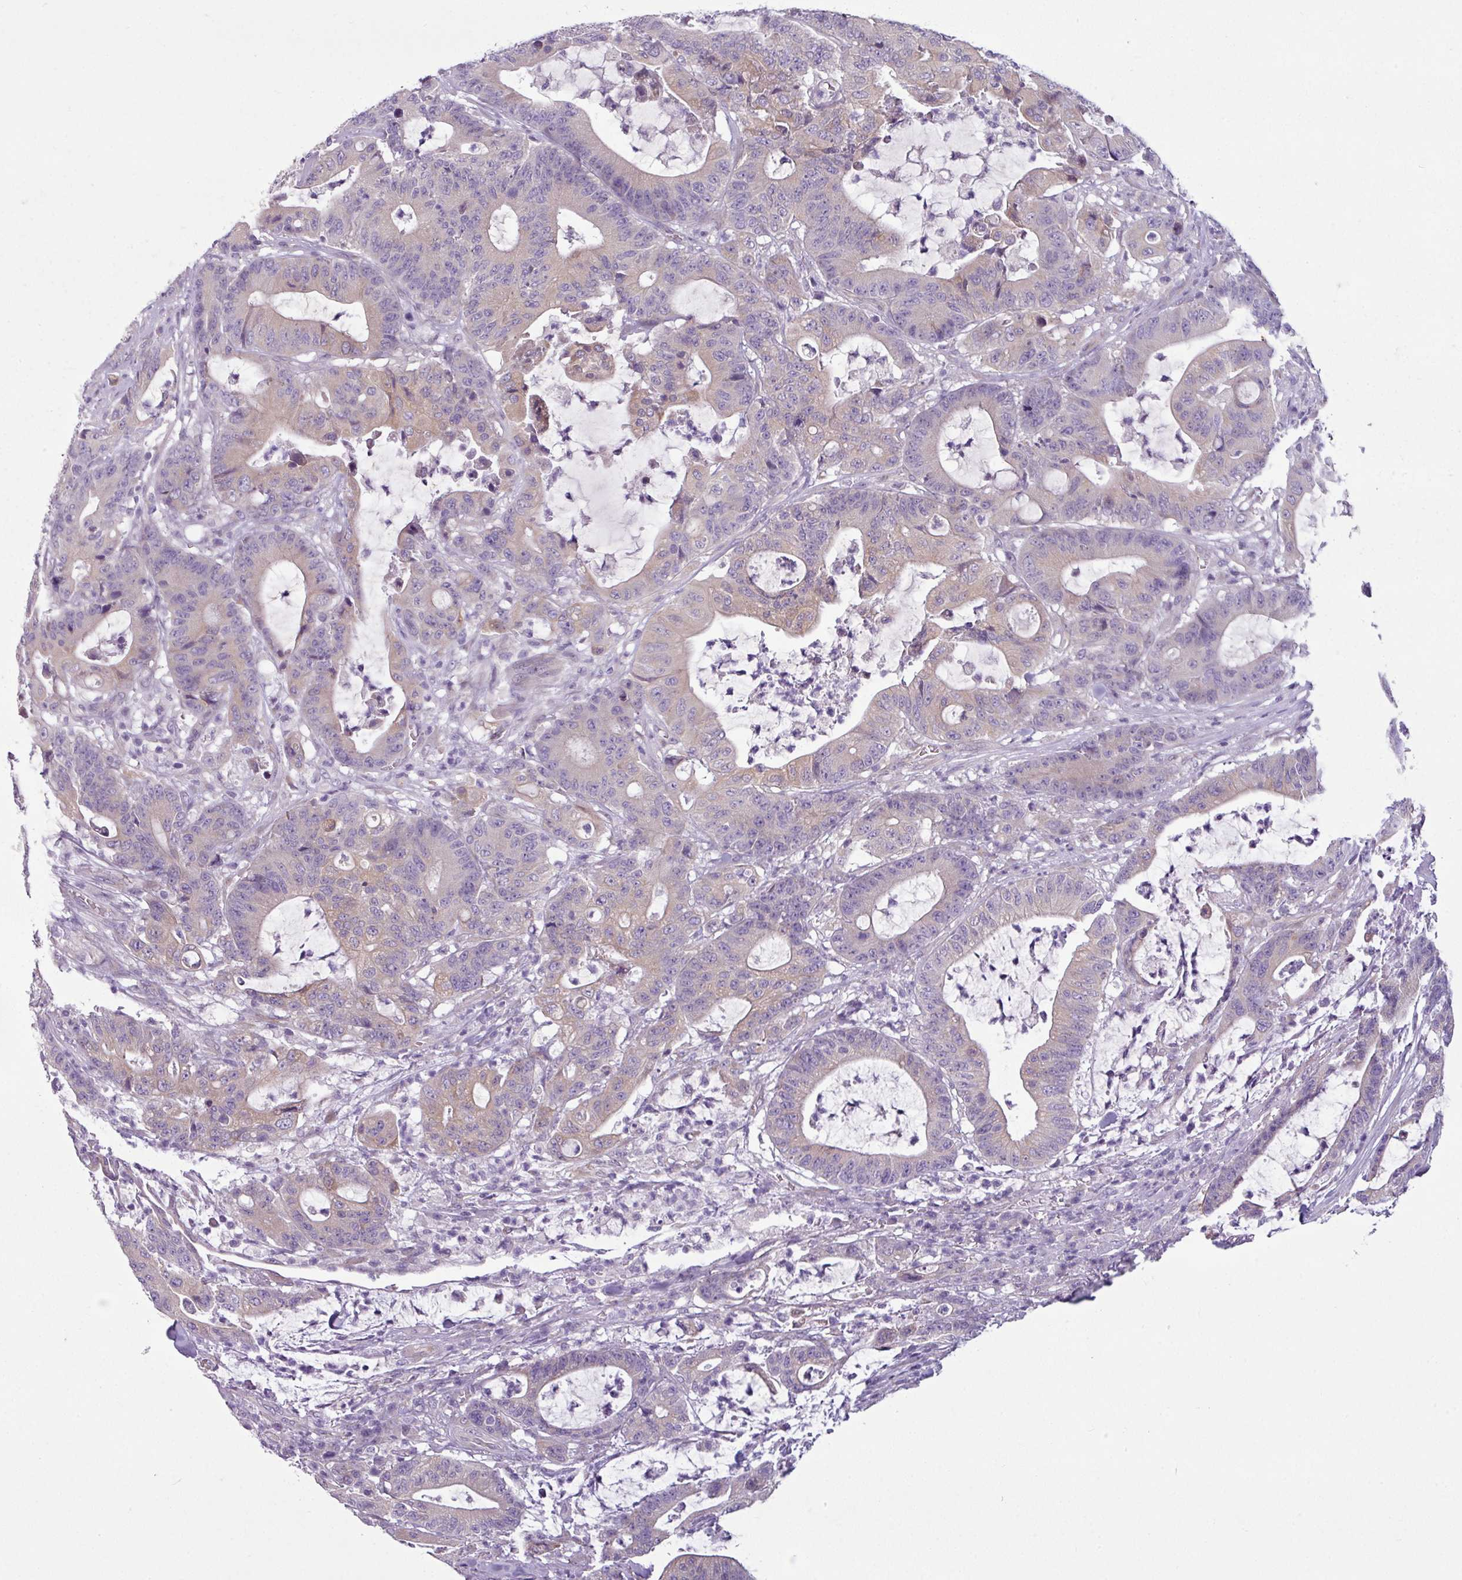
{"staining": {"intensity": "weak", "quantity": "25%-75%", "location": "cytoplasmic/membranous"}, "tissue": "colorectal cancer", "cell_type": "Tumor cells", "image_type": "cancer", "snomed": [{"axis": "morphology", "description": "Adenocarcinoma, NOS"}, {"axis": "topography", "description": "Colon"}], "caption": "Human colorectal cancer stained with a protein marker shows weak staining in tumor cells.", "gene": "TOR1AIP2", "patient": {"sex": "female", "age": 84}}